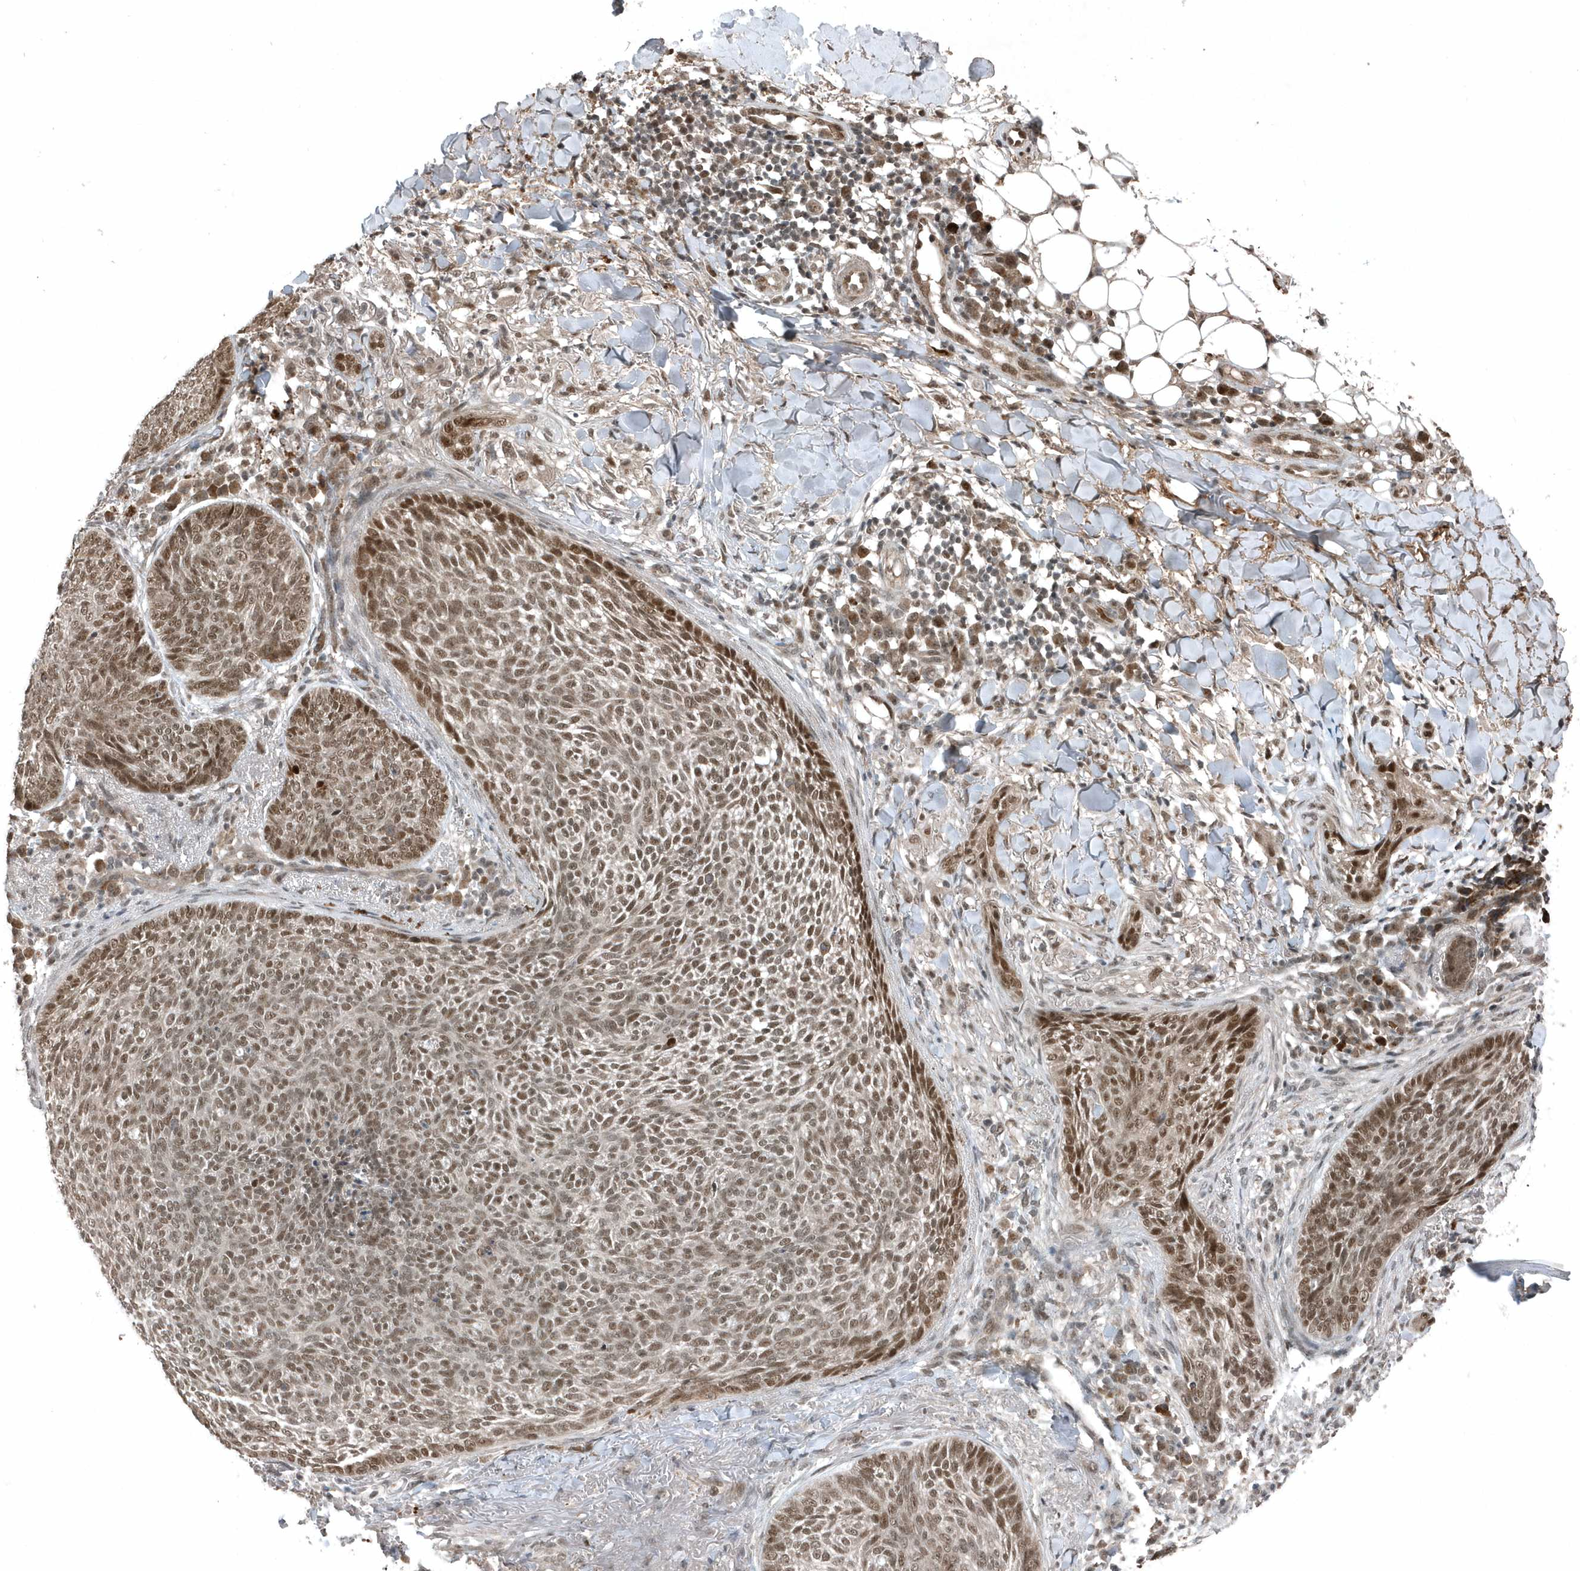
{"staining": {"intensity": "moderate", "quantity": ">75%", "location": "nuclear"}, "tissue": "skin cancer", "cell_type": "Tumor cells", "image_type": "cancer", "snomed": [{"axis": "morphology", "description": "Basal cell carcinoma"}, {"axis": "topography", "description": "Skin"}], "caption": "Protein staining displays moderate nuclear staining in about >75% of tumor cells in basal cell carcinoma (skin).", "gene": "QTRT2", "patient": {"sex": "male", "age": 85}}